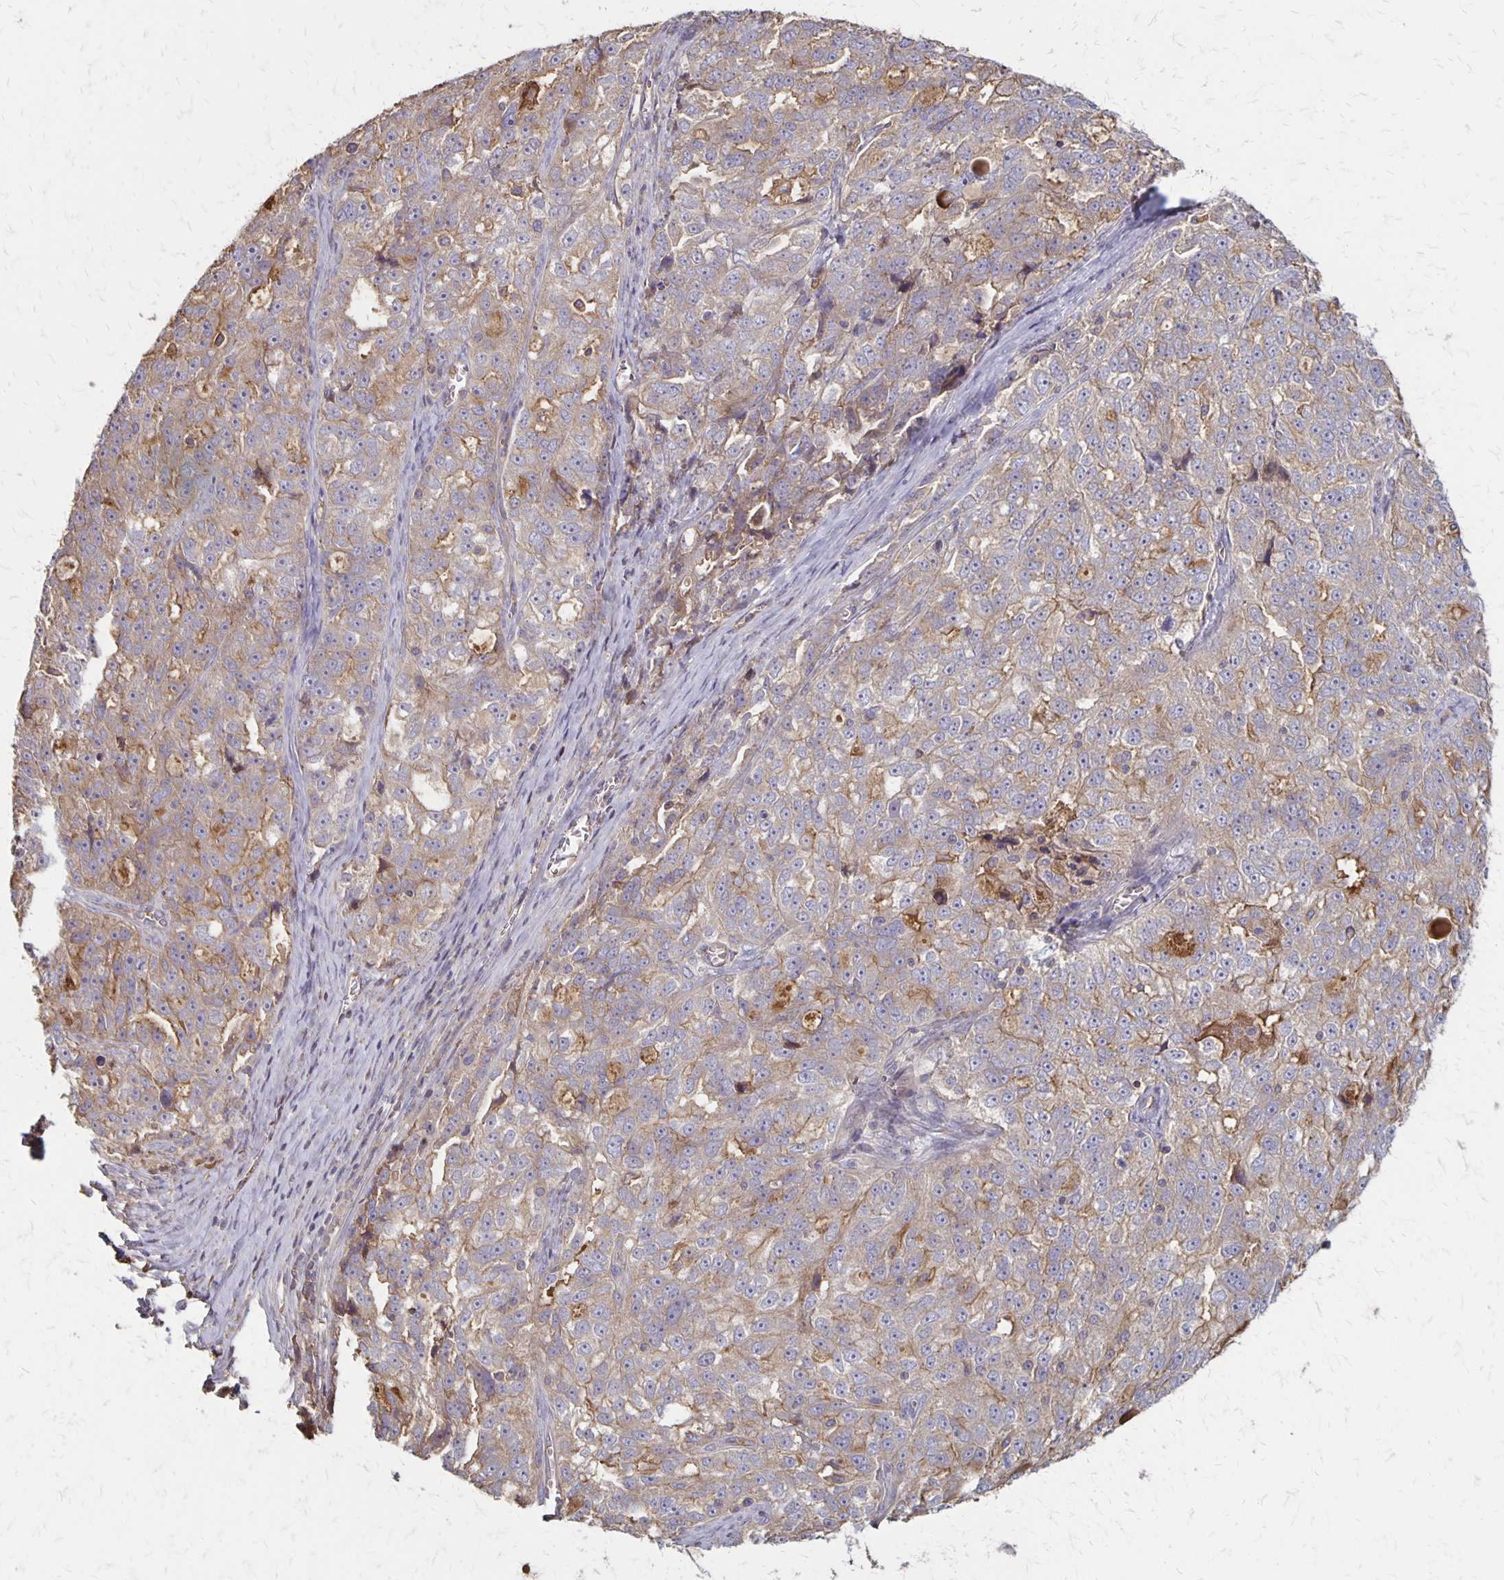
{"staining": {"intensity": "moderate", "quantity": "<25%", "location": "cytoplasmic/membranous"}, "tissue": "ovarian cancer", "cell_type": "Tumor cells", "image_type": "cancer", "snomed": [{"axis": "morphology", "description": "Cystadenocarcinoma, serous, NOS"}, {"axis": "topography", "description": "Ovary"}], "caption": "Serous cystadenocarcinoma (ovarian) stained for a protein displays moderate cytoplasmic/membranous positivity in tumor cells.", "gene": "PROM2", "patient": {"sex": "female", "age": 51}}